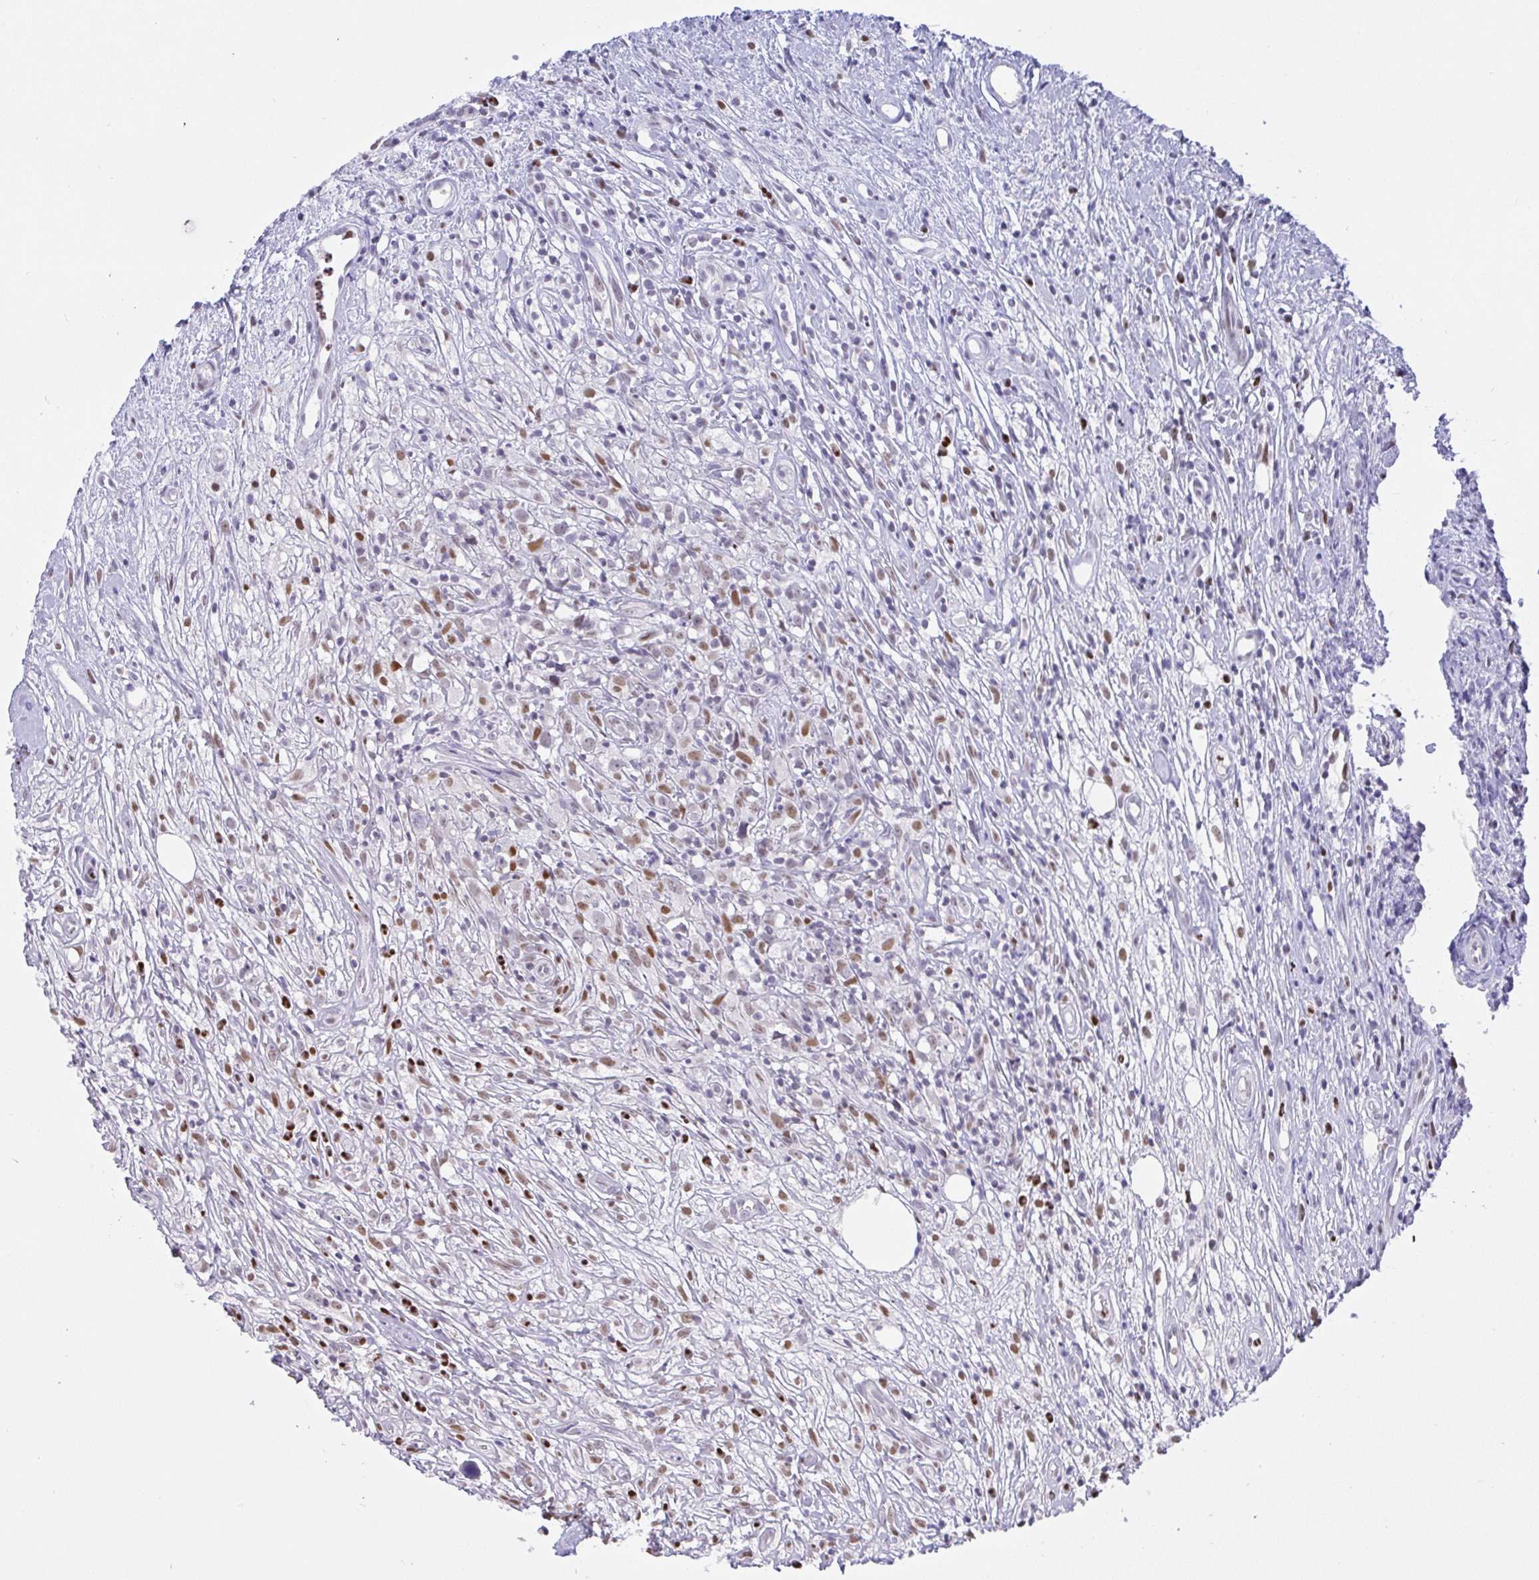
{"staining": {"intensity": "negative", "quantity": "none", "location": "none"}, "tissue": "lymphoma", "cell_type": "Tumor cells", "image_type": "cancer", "snomed": [{"axis": "morphology", "description": "Hodgkin's disease, NOS"}, {"axis": "topography", "description": "No Tissue"}], "caption": "The immunohistochemistry (IHC) histopathology image has no significant staining in tumor cells of lymphoma tissue.", "gene": "BBX", "patient": {"sex": "female", "age": 21}}